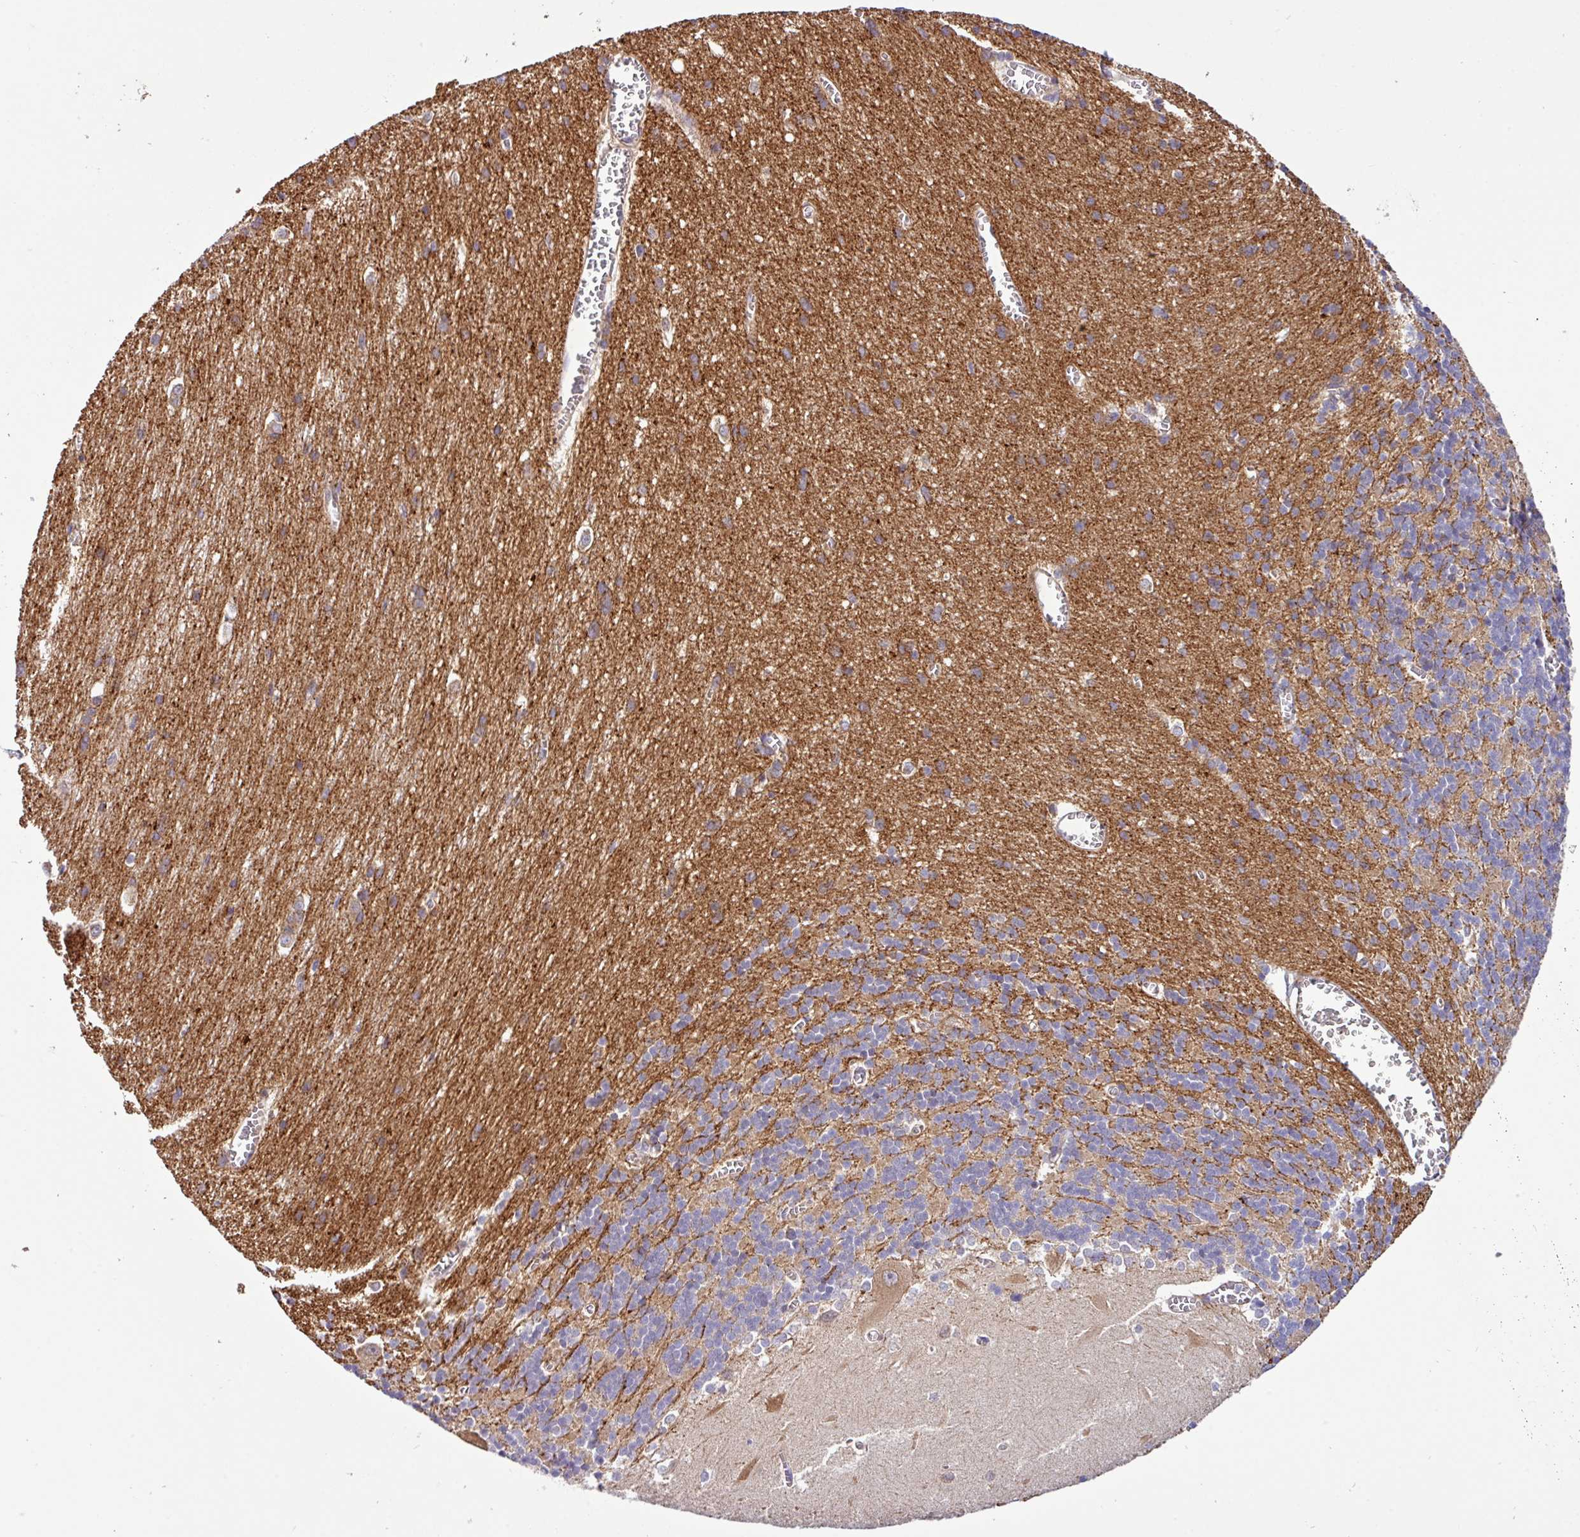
{"staining": {"intensity": "weak", "quantity": "25%-75%", "location": "cytoplasmic/membranous"}, "tissue": "cerebellum", "cell_type": "Cells in granular layer", "image_type": "normal", "snomed": [{"axis": "morphology", "description": "Normal tissue, NOS"}, {"axis": "topography", "description": "Cerebellum"}], "caption": "IHC of benign cerebellum displays low levels of weak cytoplasmic/membranous positivity in approximately 25%-75% of cells in granular layer. Nuclei are stained in blue.", "gene": "TM2D2", "patient": {"sex": "male", "age": 37}}